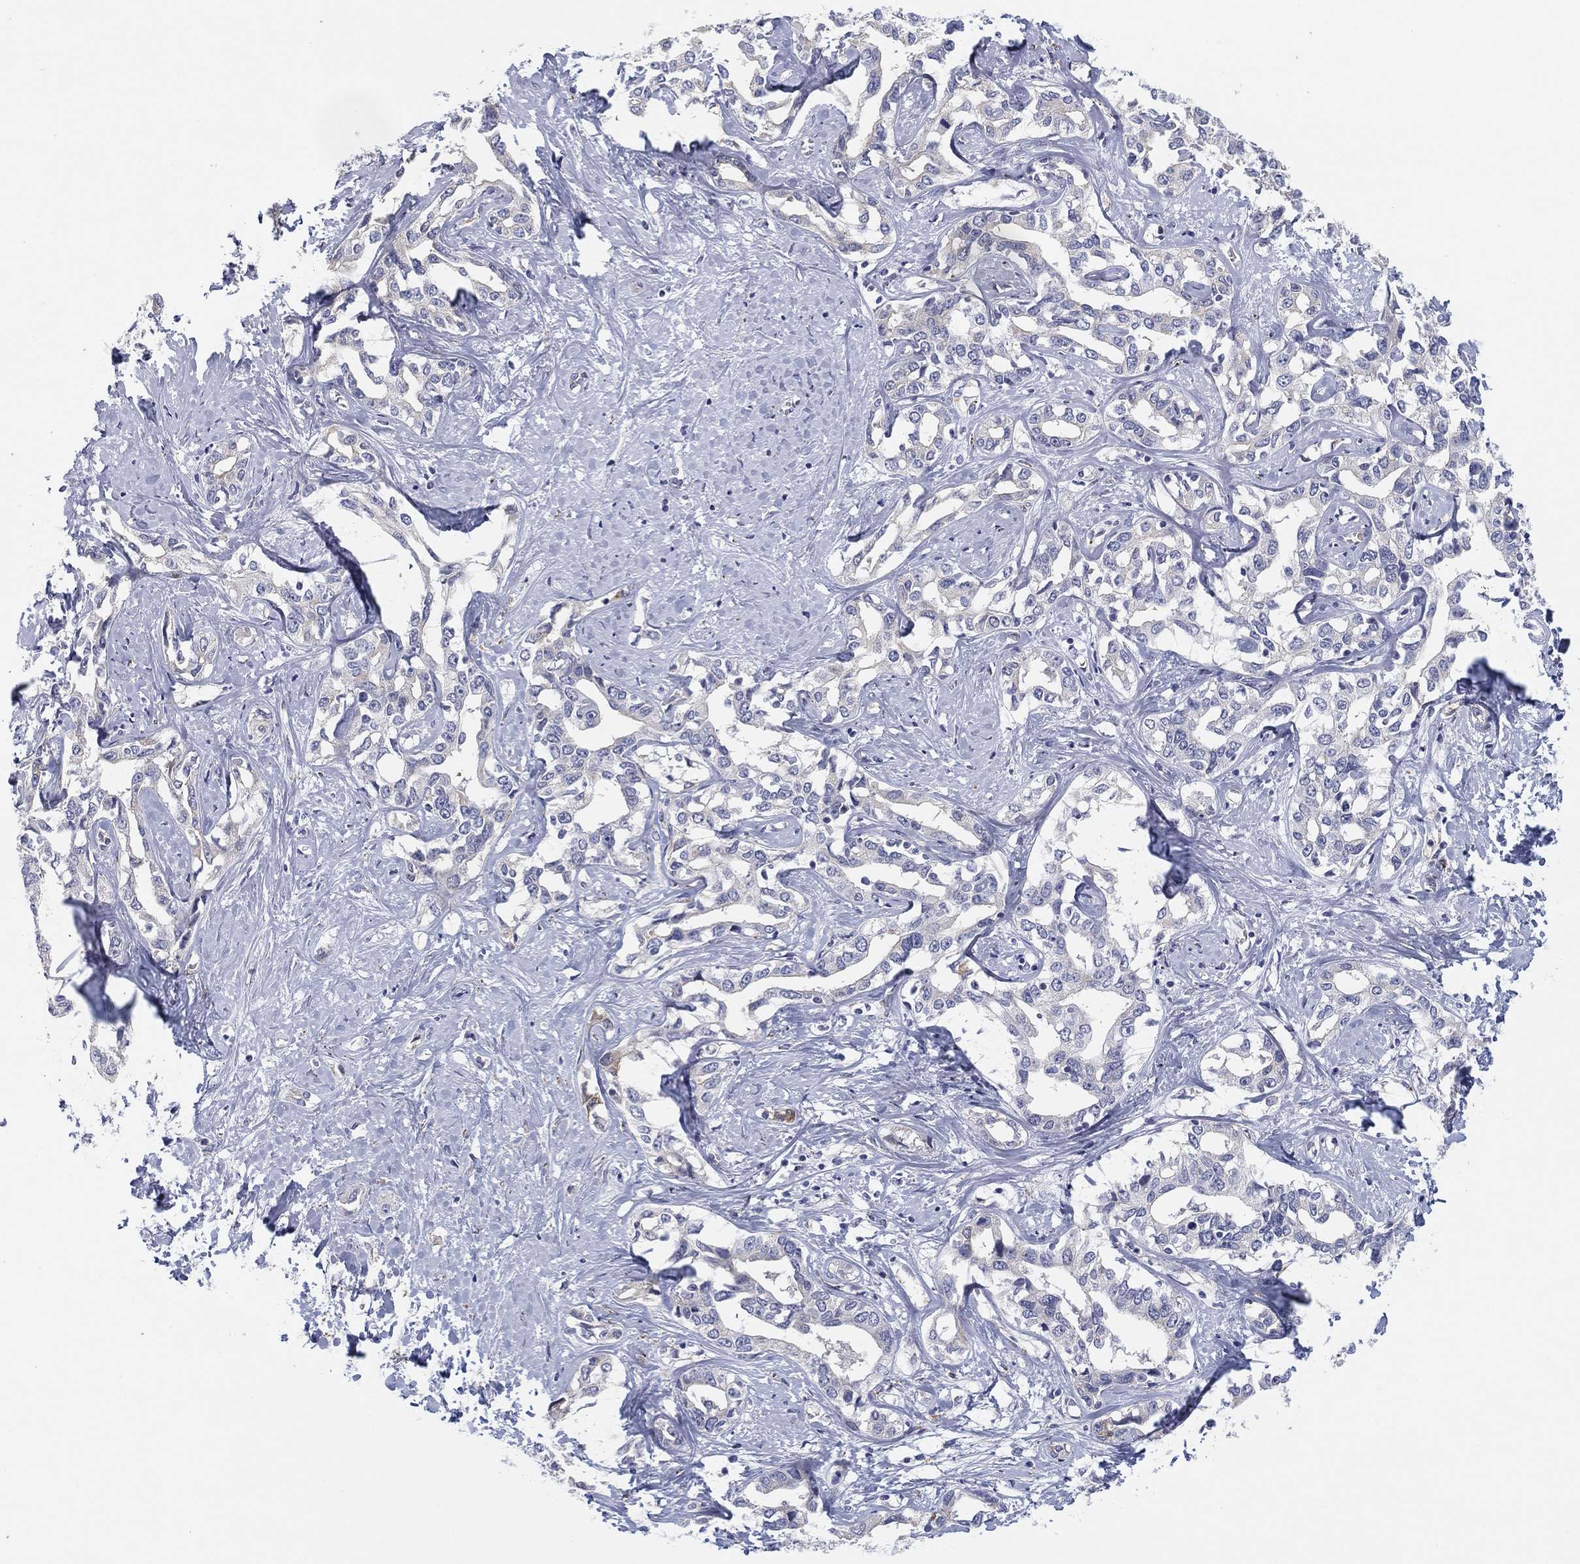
{"staining": {"intensity": "negative", "quantity": "none", "location": "none"}, "tissue": "liver cancer", "cell_type": "Tumor cells", "image_type": "cancer", "snomed": [{"axis": "morphology", "description": "Cholangiocarcinoma"}, {"axis": "topography", "description": "Liver"}], "caption": "An immunohistochemistry photomicrograph of liver cancer (cholangiocarcinoma) is shown. There is no staining in tumor cells of liver cancer (cholangiocarcinoma).", "gene": "MLF1", "patient": {"sex": "male", "age": 59}}